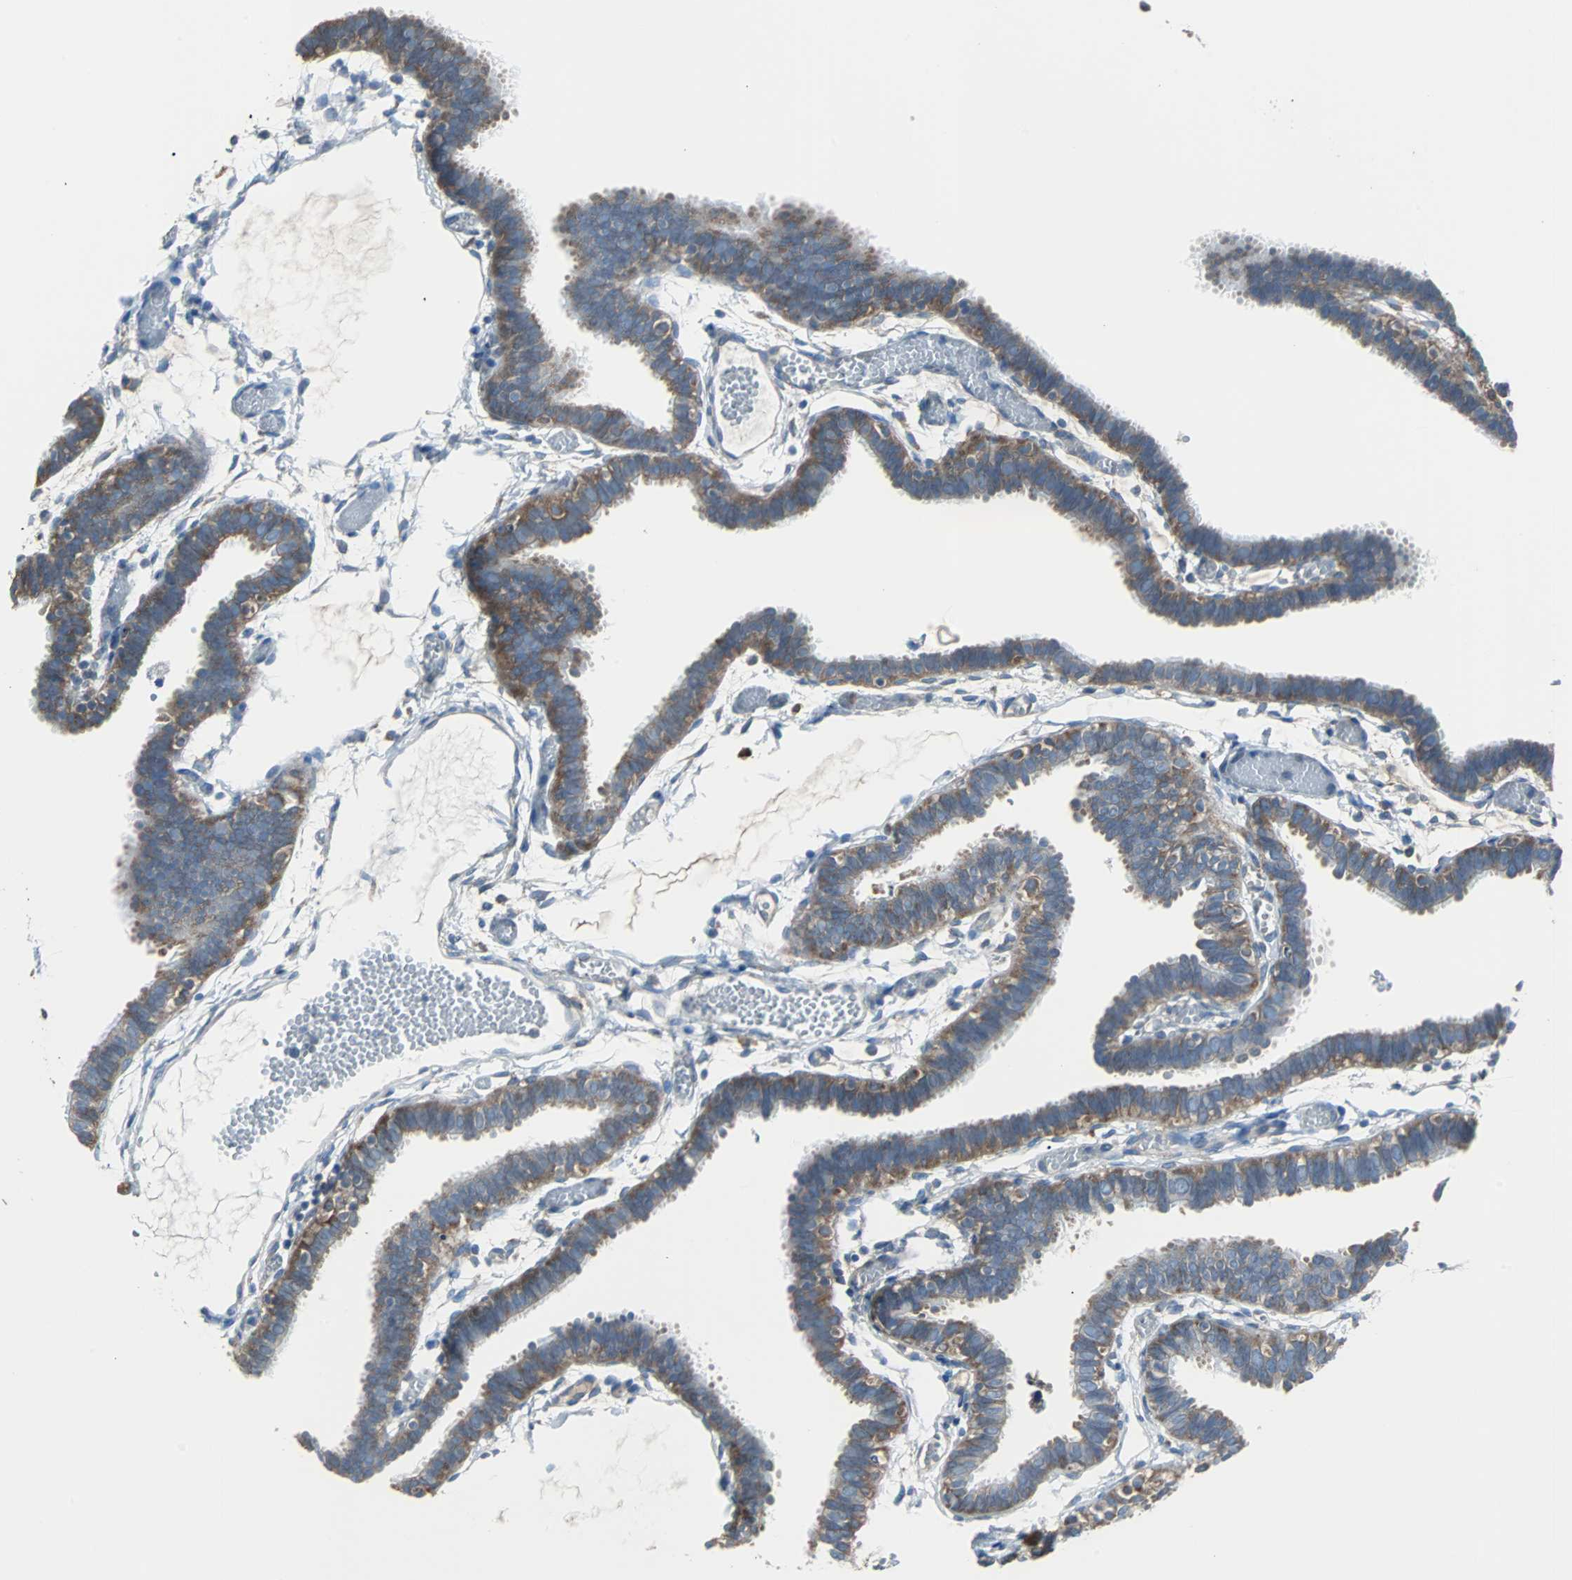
{"staining": {"intensity": "strong", "quantity": ">75%", "location": "cytoplasmic/membranous"}, "tissue": "fallopian tube", "cell_type": "Glandular cells", "image_type": "normal", "snomed": [{"axis": "morphology", "description": "Normal tissue, NOS"}, {"axis": "topography", "description": "Fallopian tube"}], "caption": "This is an image of immunohistochemistry (IHC) staining of benign fallopian tube, which shows strong expression in the cytoplasmic/membranous of glandular cells.", "gene": "PDIA4", "patient": {"sex": "female", "age": 29}}